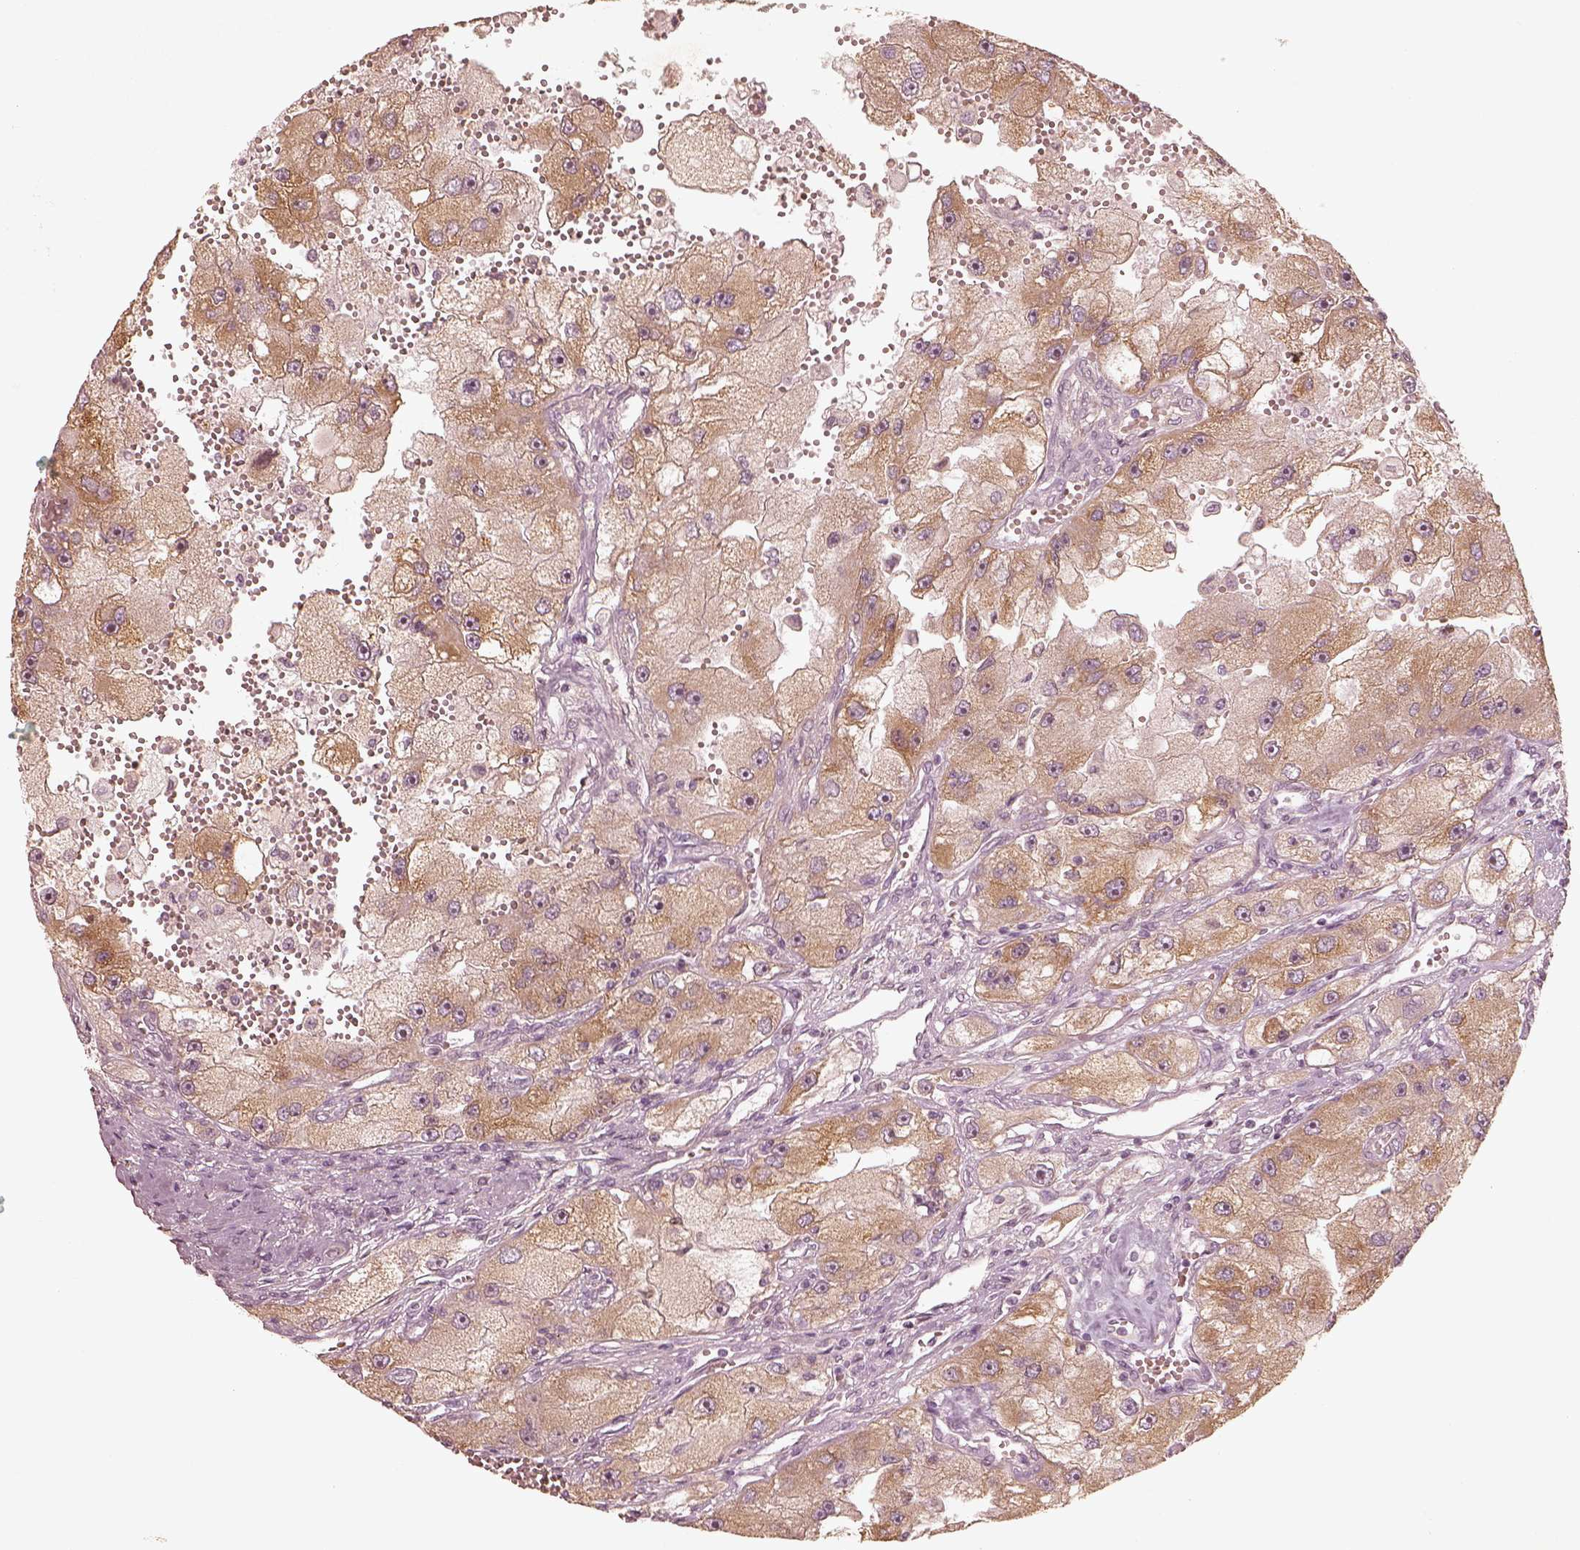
{"staining": {"intensity": "moderate", "quantity": ">75%", "location": "cytoplasmic/membranous"}, "tissue": "renal cancer", "cell_type": "Tumor cells", "image_type": "cancer", "snomed": [{"axis": "morphology", "description": "Adenocarcinoma, NOS"}, {"axis": "topography", "description": "Kidney"}], "caption": "Renal cancer (adenocarcinoma) was stained to show a protein in brown. There is medium levels of moderate cytoplasmic/membranous positivity in approximately >75% of tumor cells.", "gene": "WLS", "patient": {"sex": "male", "age": 63}}